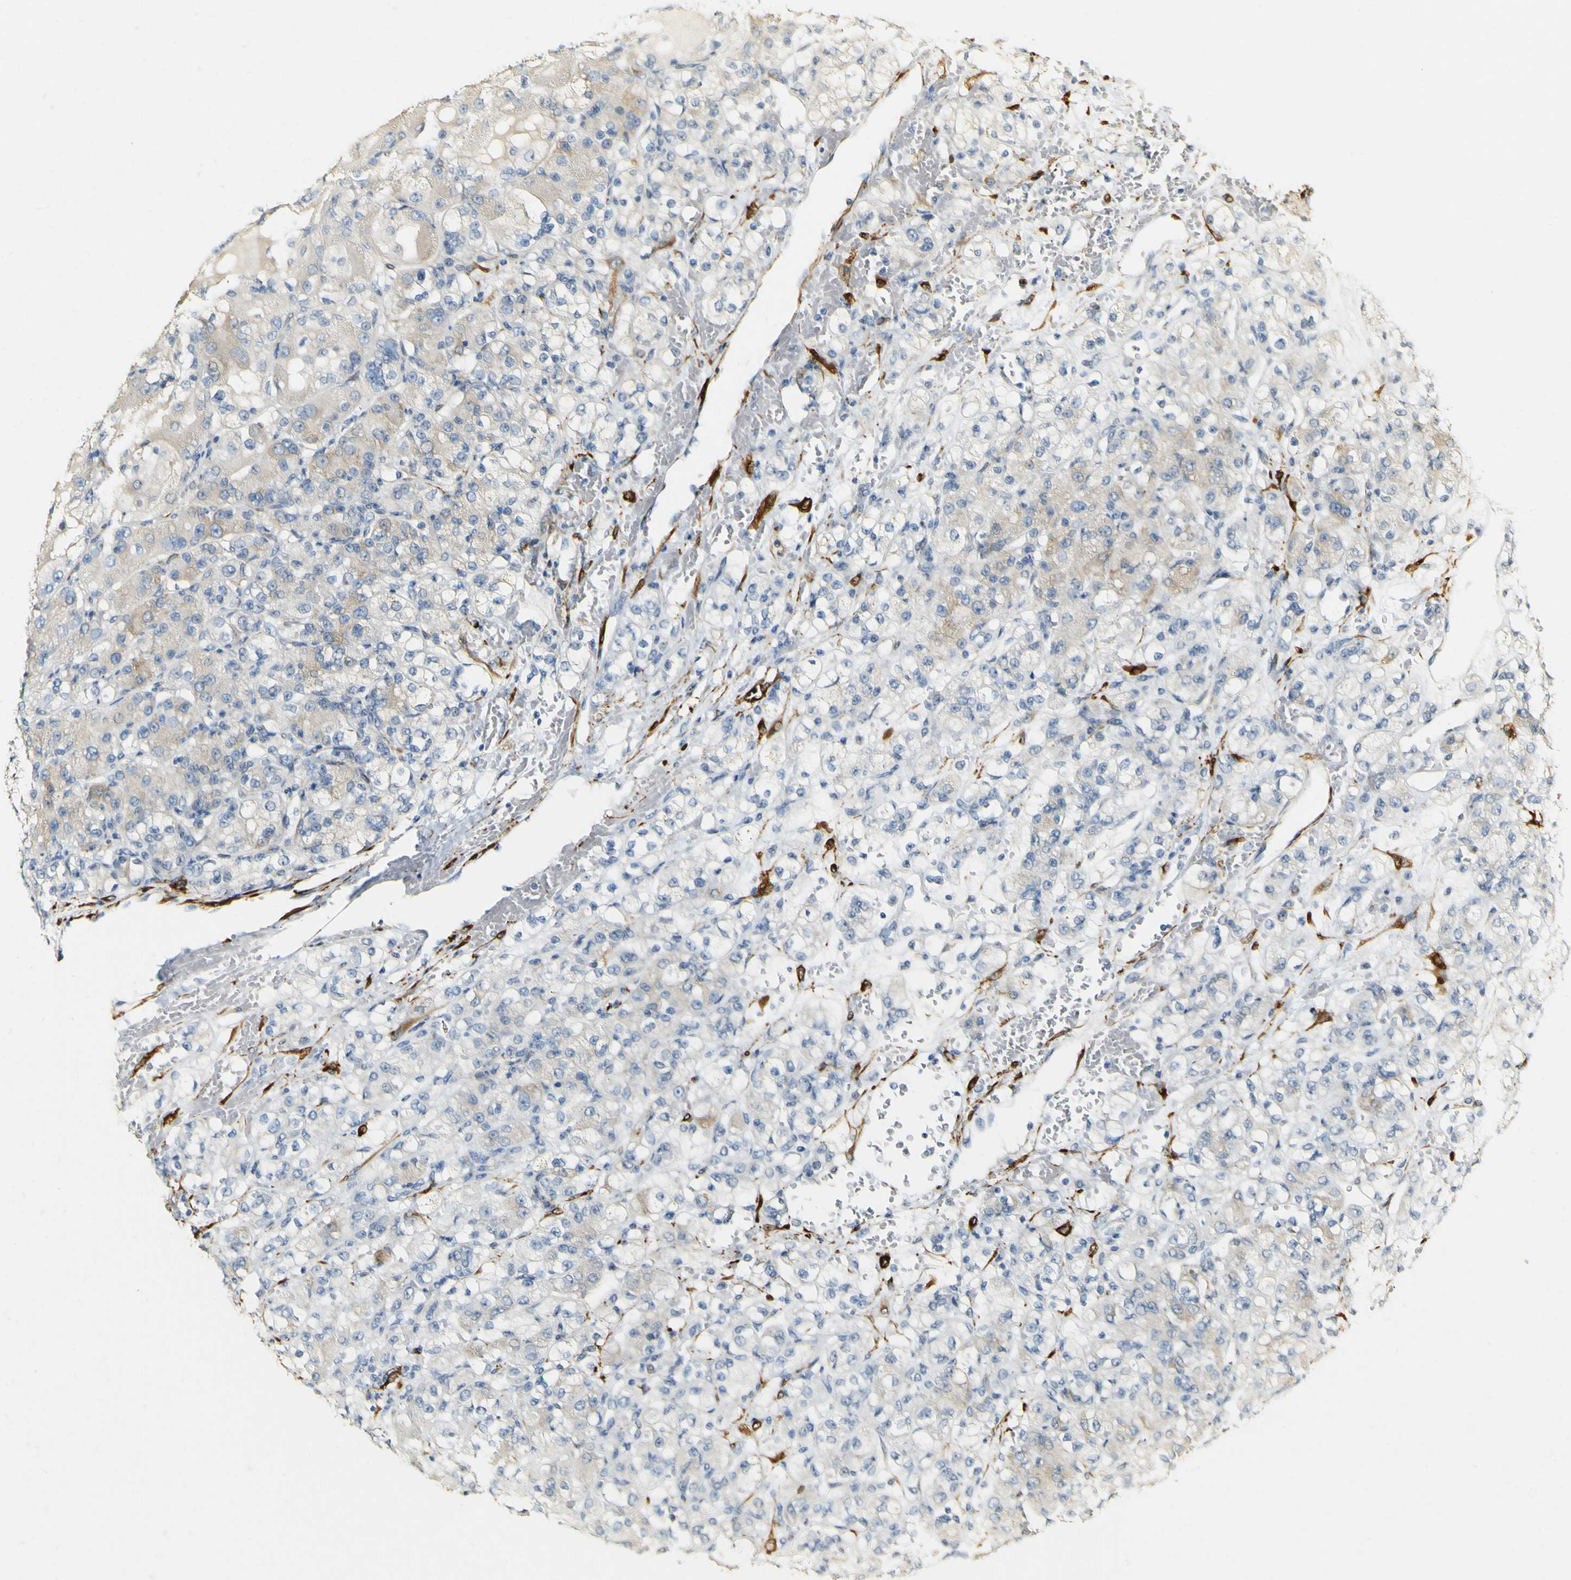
{"staining": {"intensity": "negative", "quantity": "none", "location": "none"}, "tissue": "renal cancer", "cell_type": "Tumor cells", "image_type": "cancer", "snomed": [{"axis": "morphology", "description": "Normal tissue, NOS"}, {"axis": "morphology", "description": "Adenocarcinoma, NOS"}, {"axis": "topography", "description": "Kidney"}], "caption": "Immunohistochemical staining of human renal cancer shows no significant expression in tumor cells.", "gene": "FMO3", "patient": {"sex": "male", "age": 61}}